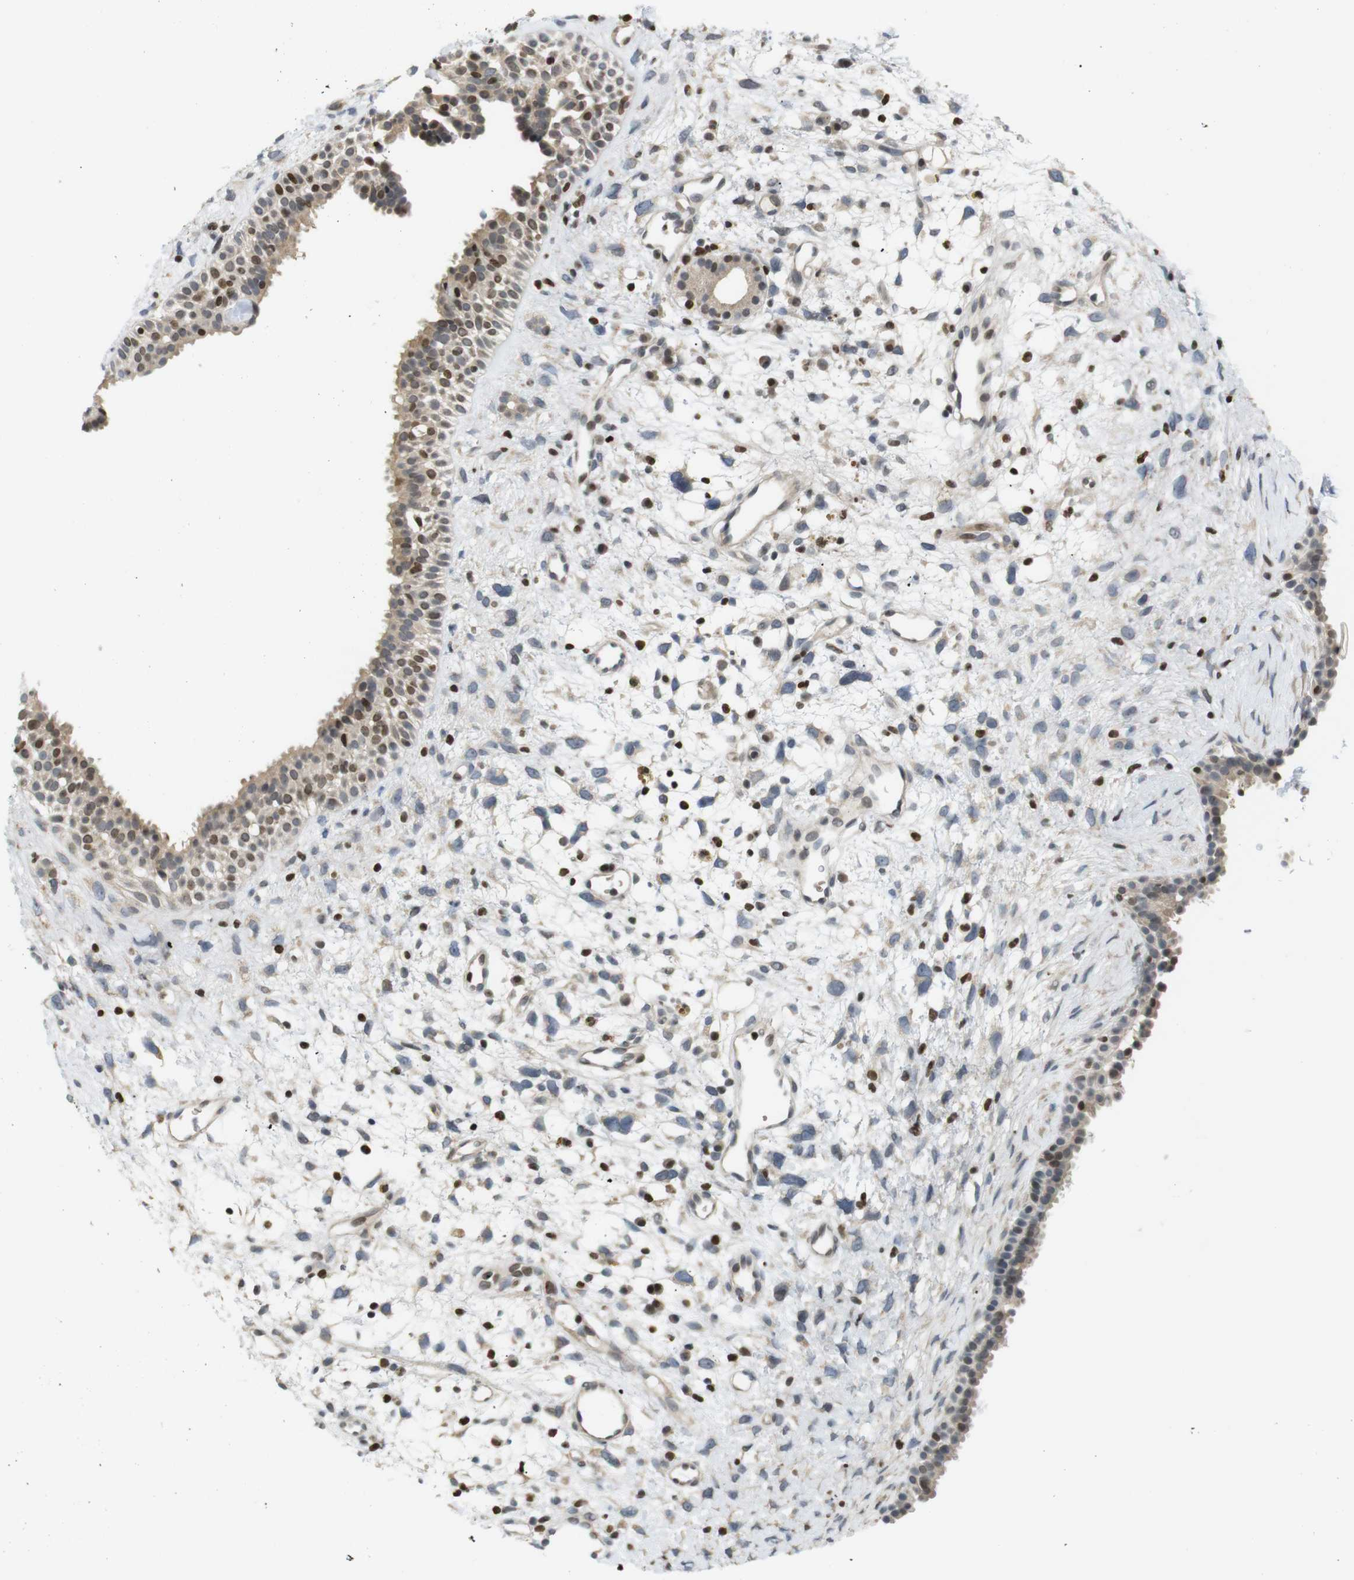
{"staining": {"intensity": "moderate", "quantity": ">75%", "location": "nuclear"}, "tissue": "nasopharynx", "cell_type": "Respiratory epithelial cells", "image_type": "normal", "snomed": [{"axis": "morphology", "description": "Normal tissue, NOS"}, {"axis": "topography", "description": "Nasopharynx"}], "caption": "Immunohistochemistry (IHC) micrograph of benign nasopharynx stained for a protein (brown), which exhibits medium levels of moderate nuclear staining in approximately >75% of respiratory epithelial cells.", "gene": "MBD1", "patient": {"sex": "male", "age": 22}}